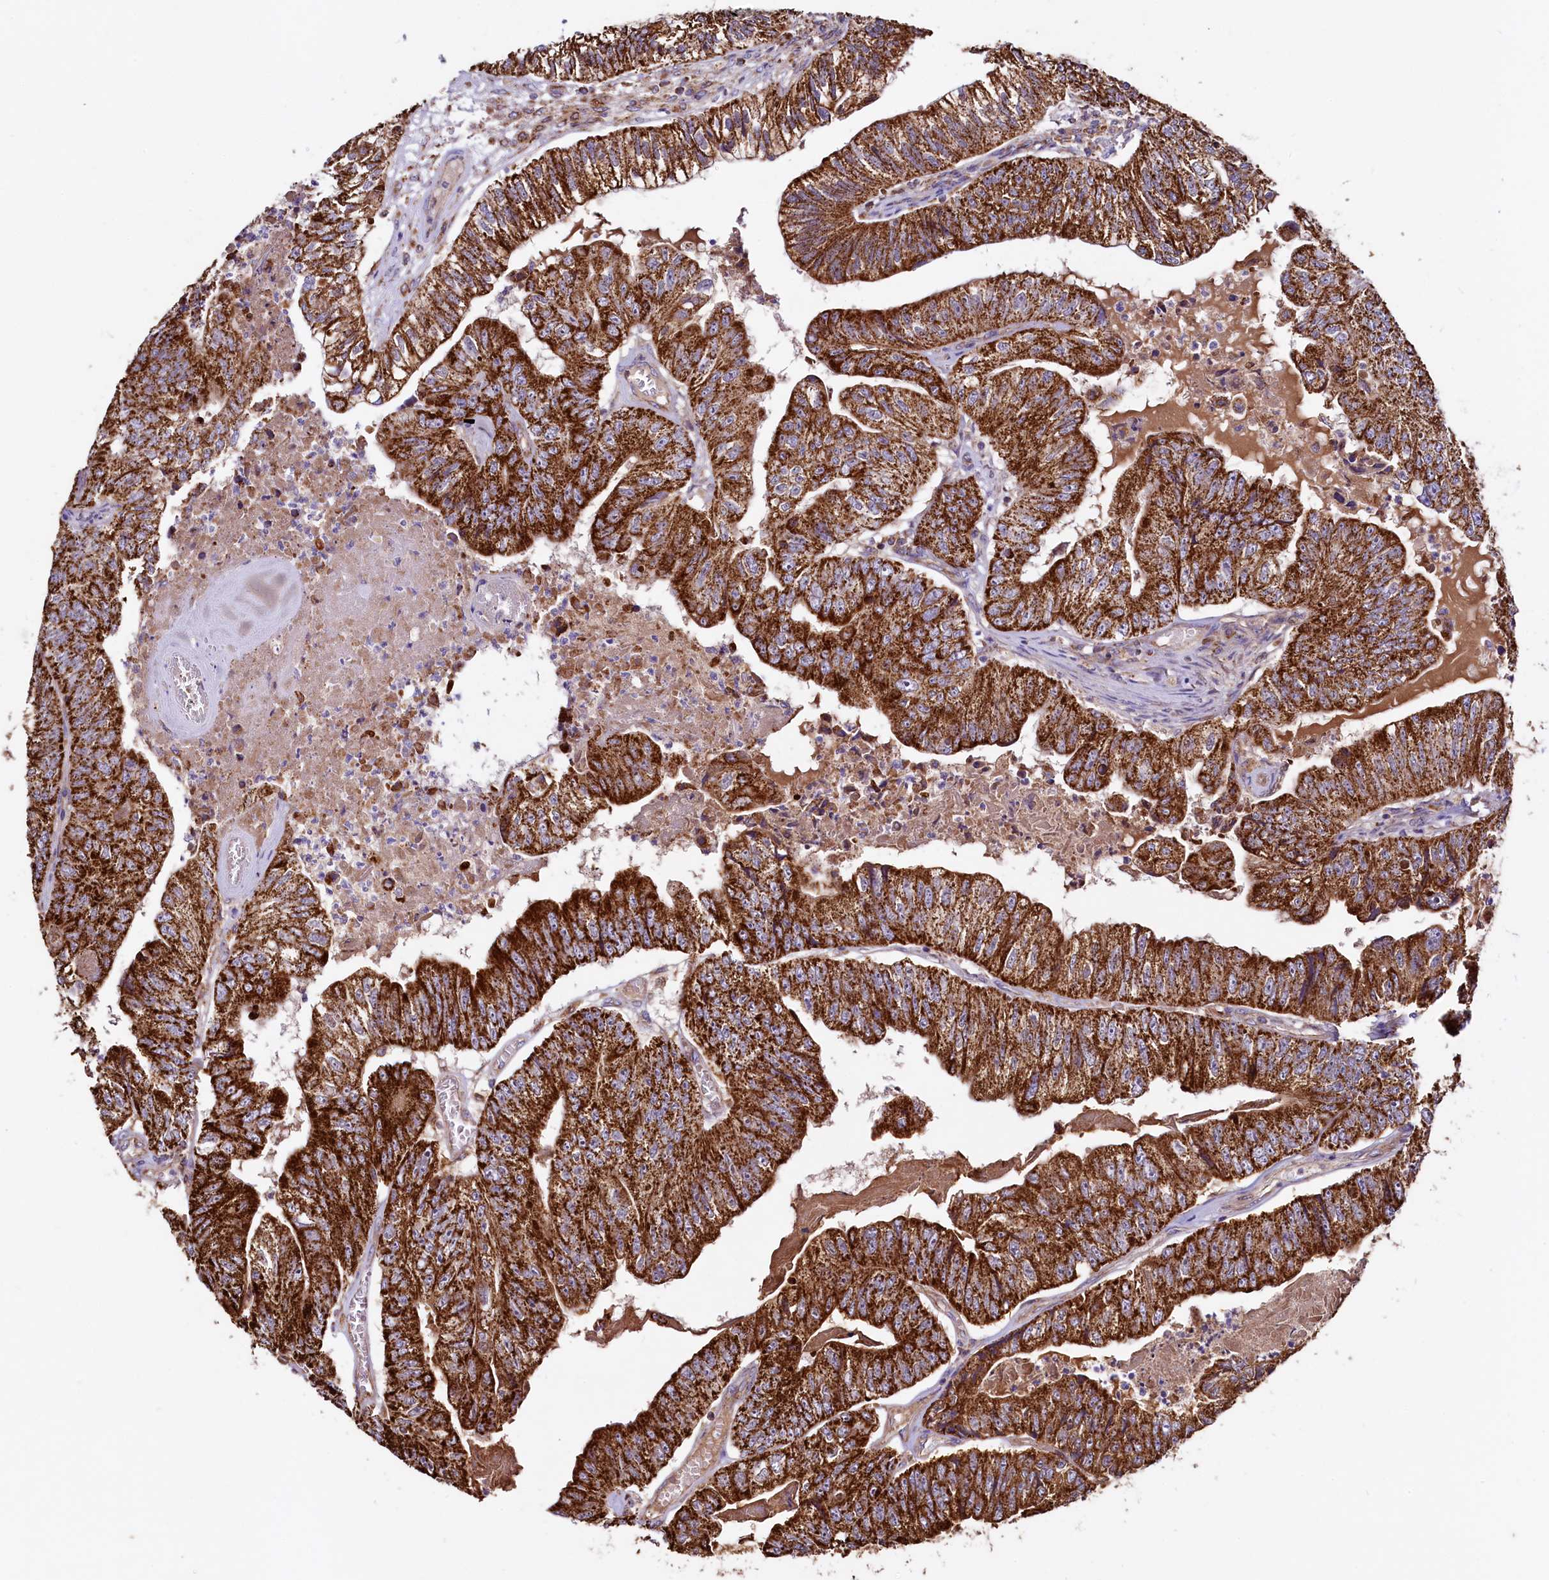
{"staining": {"intensity": "strong", "quantity": ">75%", "location": "cytoplasmic/membranous"}, "tissue": "colorectal cancer", "cell_type": "Tumor cells", "image_type": "cancer", "snomed": [{"axis": "morphology", "description": "Adenocarcinoma, NOS"}, {"axis": "topography", "description": "Colon"}], "caption": "A brown stain shows strong cytoplasmic/membranous positivity of a protein in human colorectal adenocarcinoma tumor cells. The protein is stained brown, and the nuclei are stained in blue (DAB IHC with brightfield microscopy, high magnification).", "gene": "STARD5", "patient": {"sex": "female", "age": 67}}